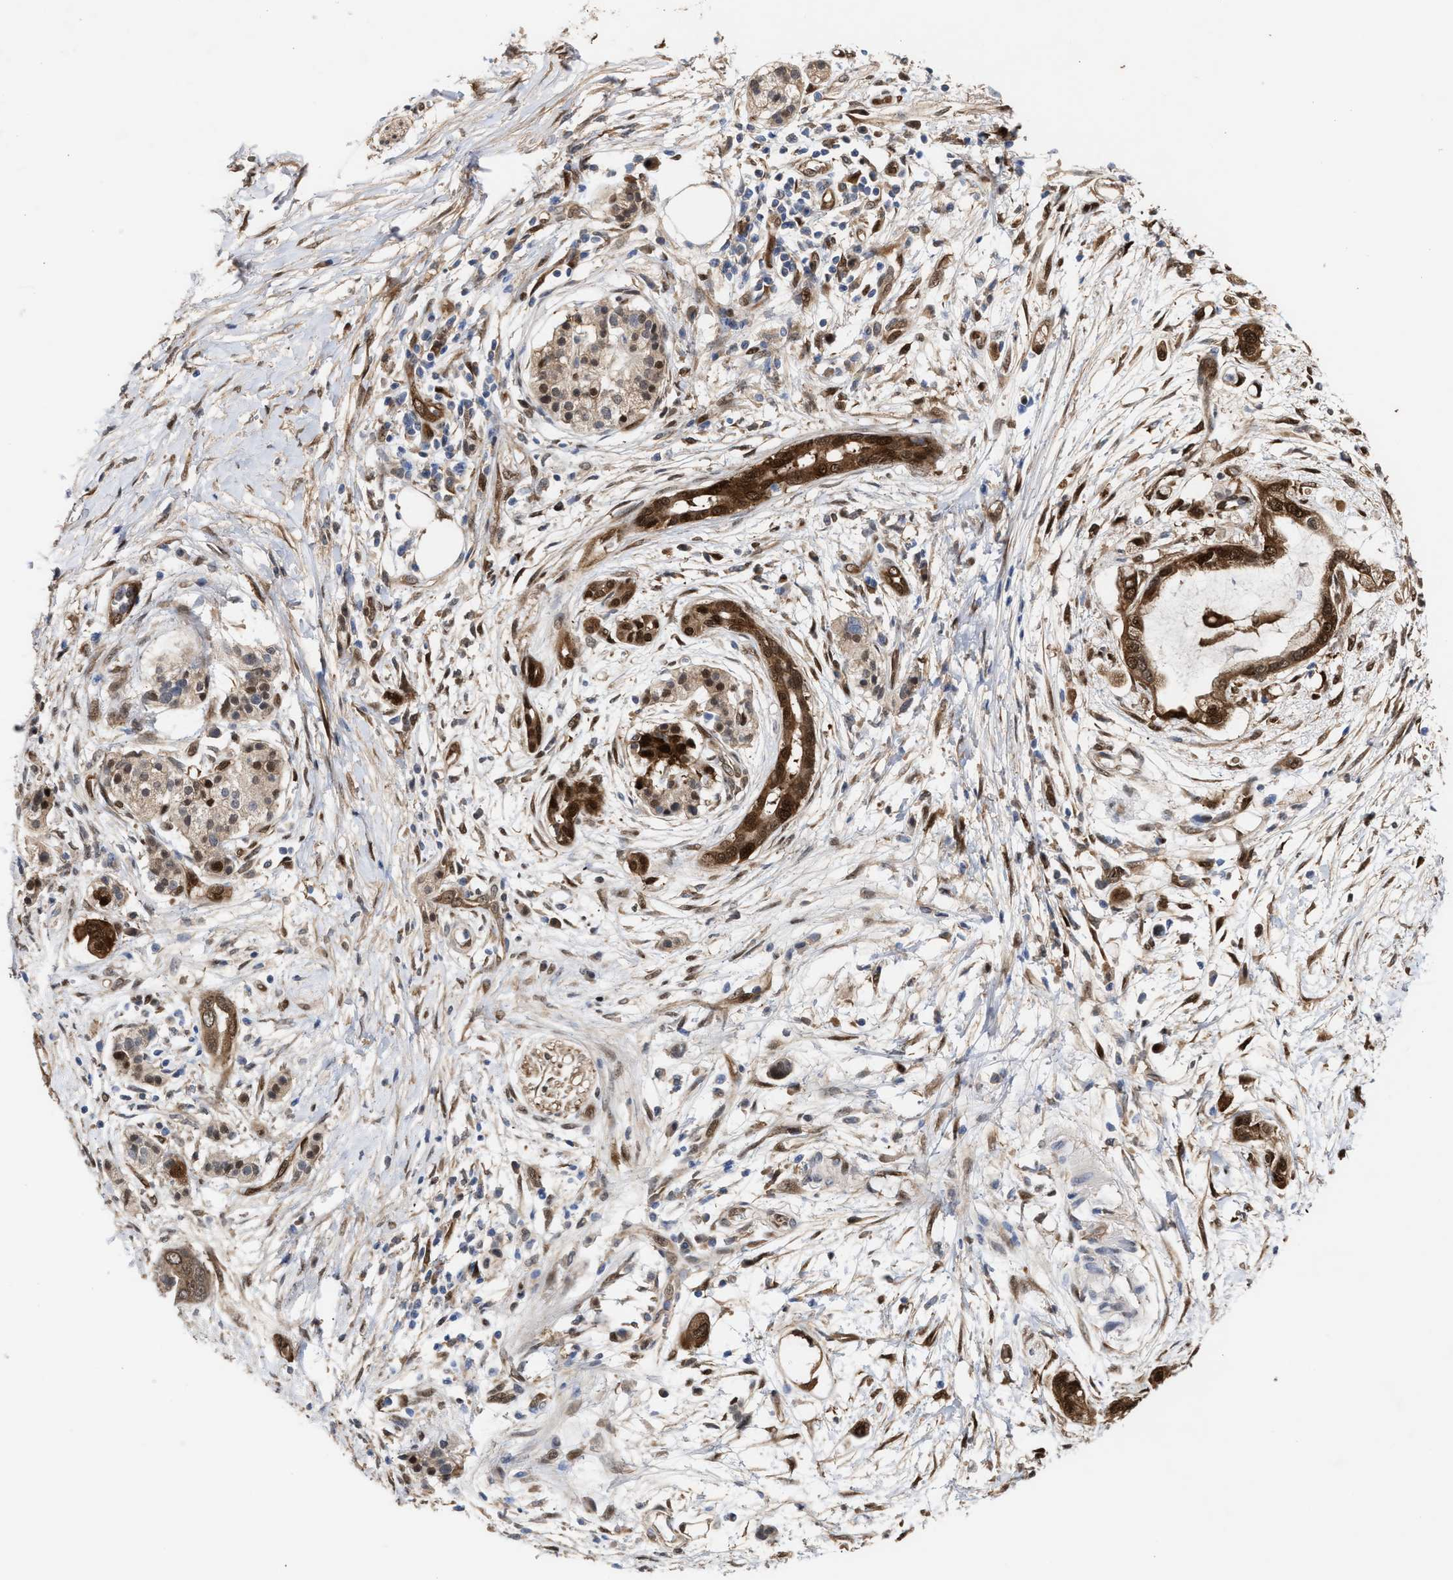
{"staining": {"intensity": "strong", "quantity": ">75%", "location": "cytoplasmic/membranous,nuclear"}, "tissue": "pancreatic cancer", "cell_type": "Tumor cells", "image_type": "cancer", "snomed": [{"axis": "morphology", "description": "Adenocarcinoma, NOS"}, {"axis": "topography", "description": "Pancreas"}], "caption": "Approximately >75% of tumor cells in human pancreatic cancer (adenocarcinoma) exhibit strong cytoplasmic/membranous and nuclear protein expression as visualized by brown immunohistochemical staining.", "gene": "TP53I3", "patient": {"sex": "male", "age": 59}}